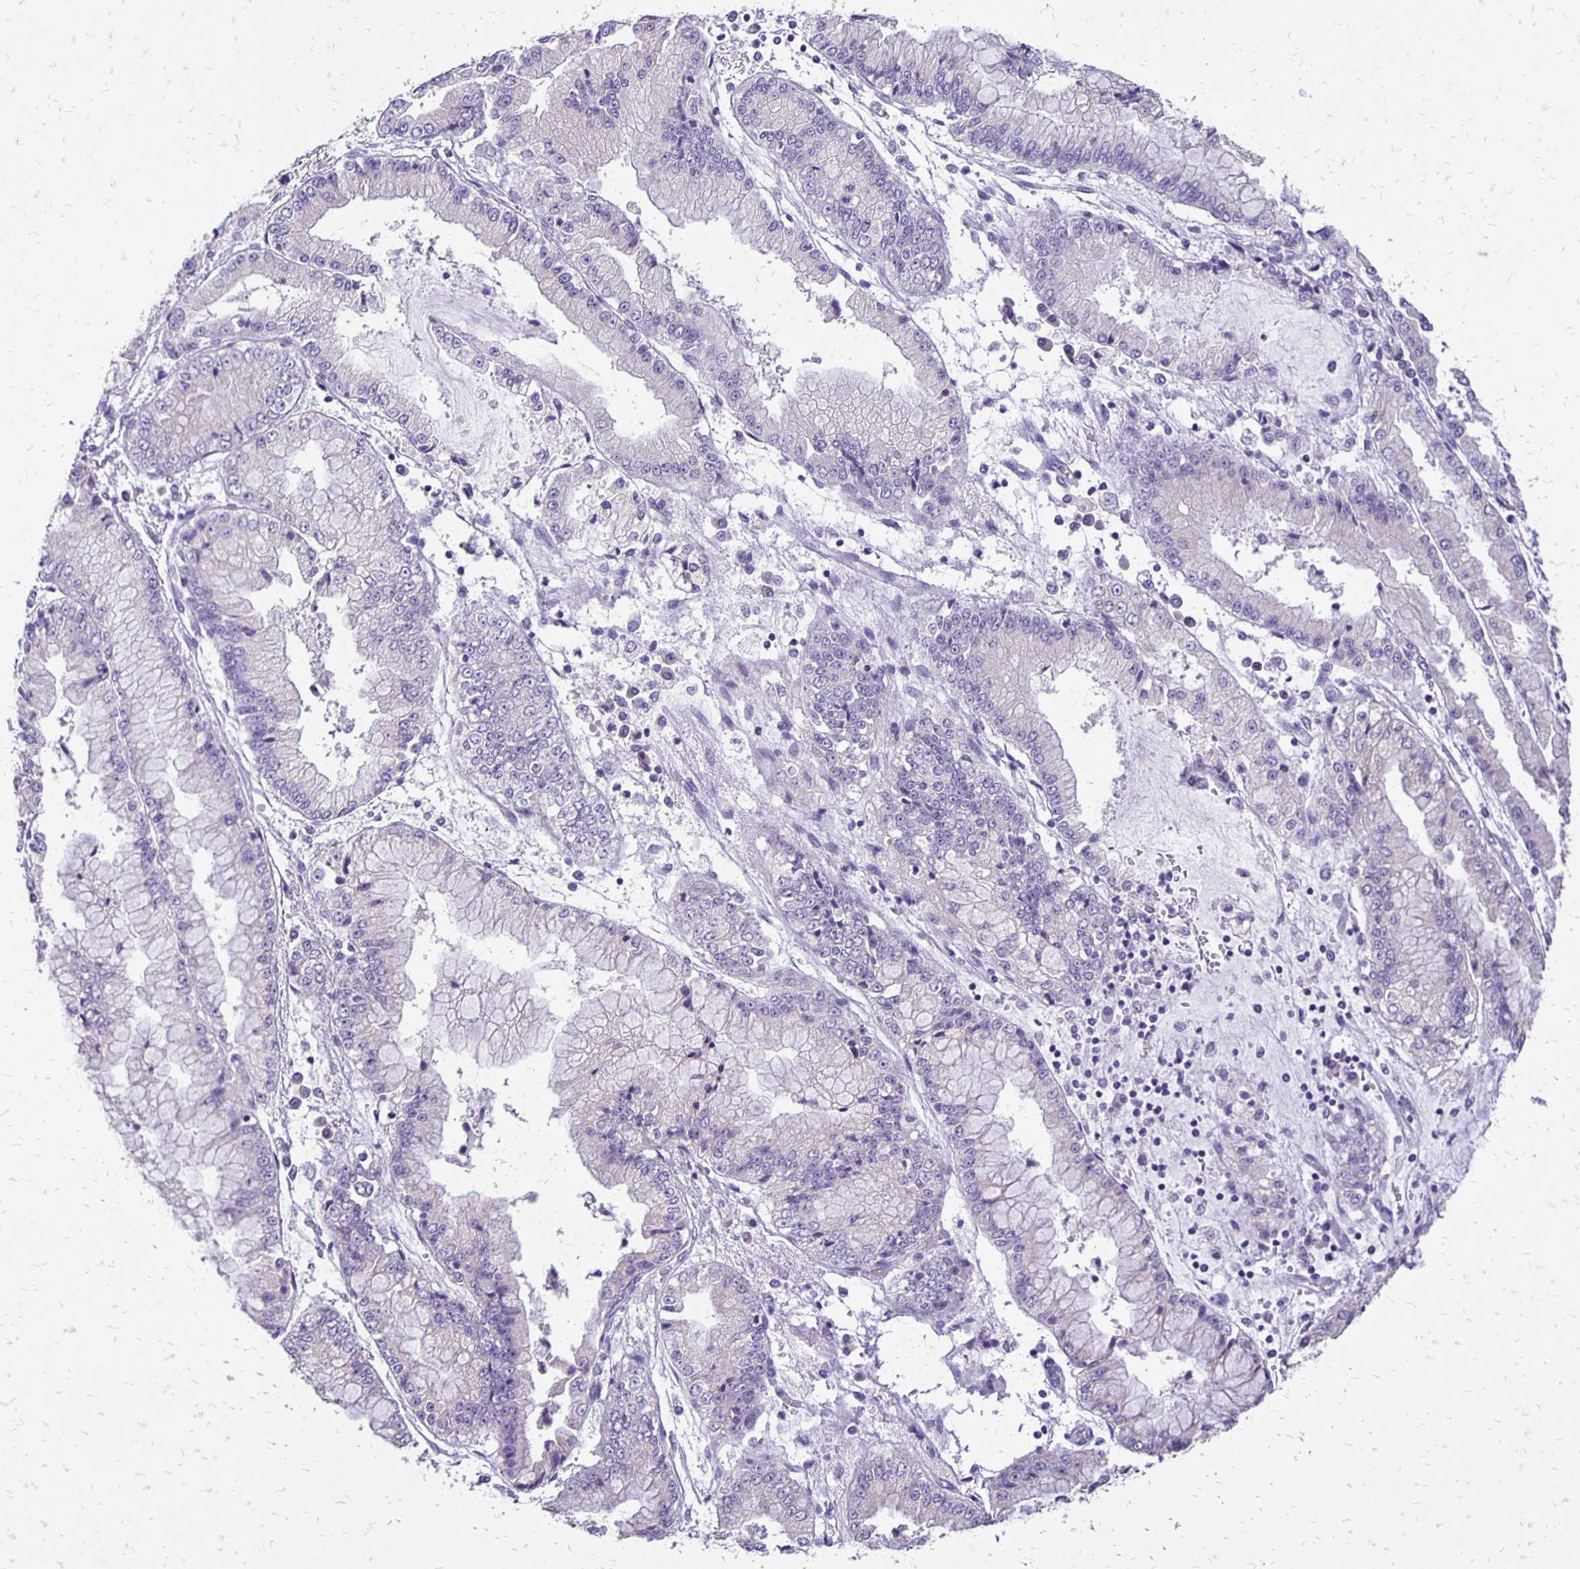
{"staining": {"intensity": "negative", "quantity": "none", "location": "none"}, "tissue": "stomach cancer", "cell_type": "Tumor cells", "image_type": "cancer", "snomed": [{"axis": "morphology", "description": "Adenocarcinoma, NOS"}, {"axis": "topography", "description": "Stomach, upper"}], "caption": "The photomicrograph shows no significant expression in tumor cells of stomach cancer (adenocarcinoma). (DAB (3,3'-diaminobenzidine) IHC with hematoxylin counter stain).", "gene": "ANKRD45", "patient": {"sex": "female", "age": 74}}